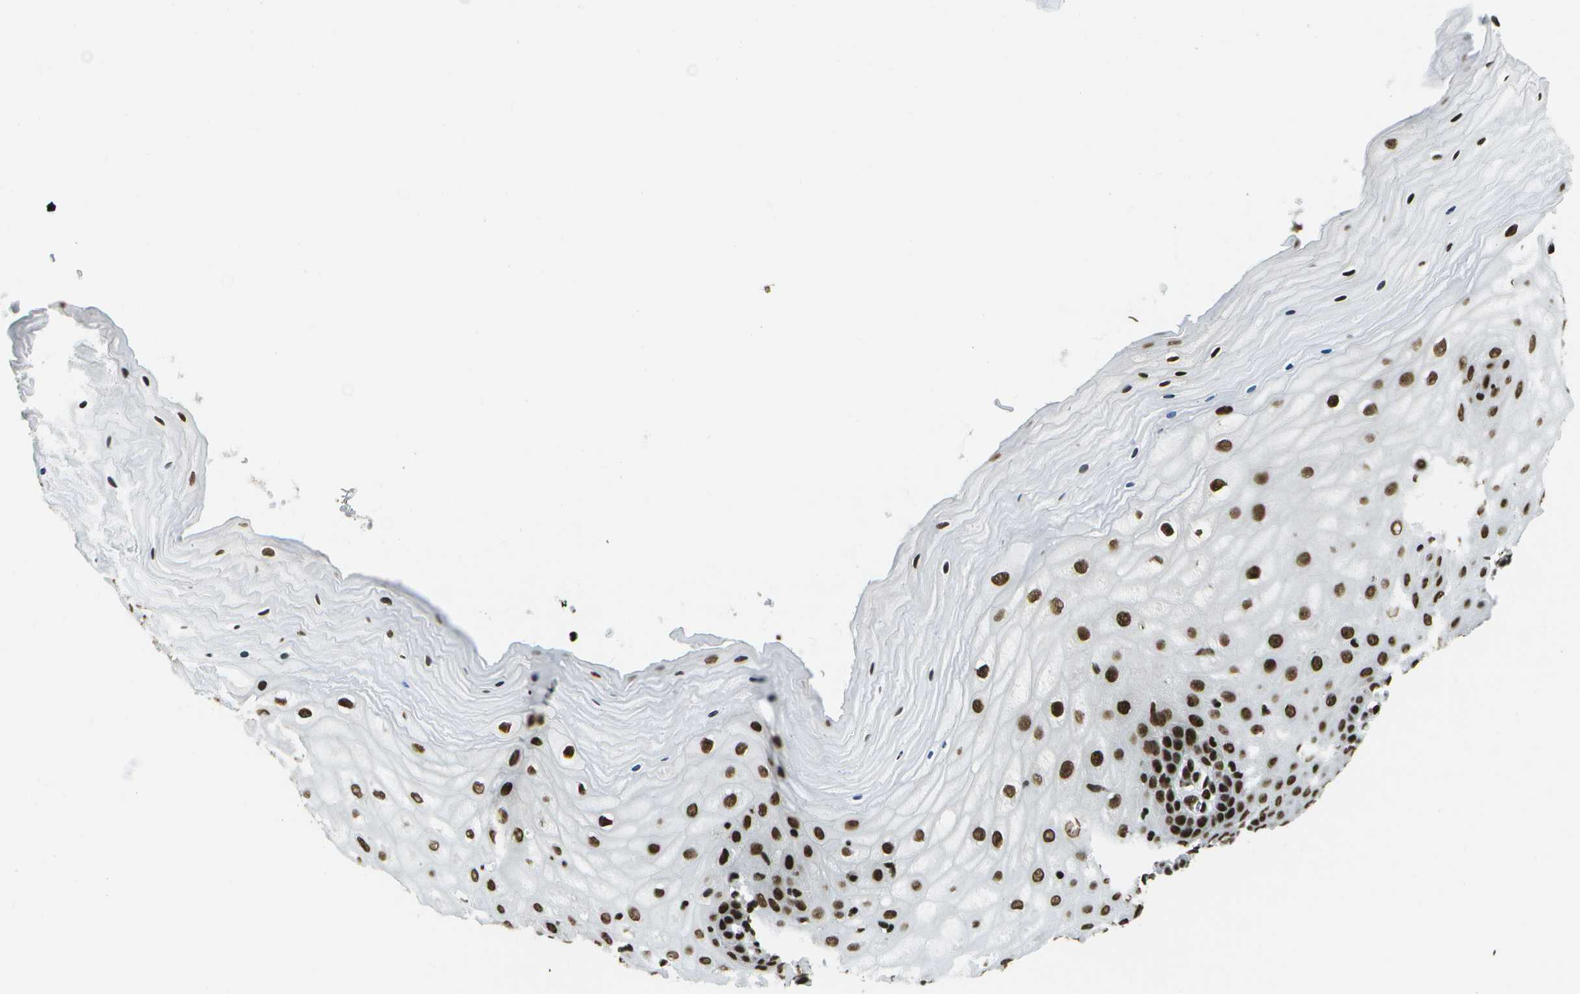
{"staining": {"intensity": "strong", "quantity": ">75%", "location": "nuclear"}, "tissue": "cervix", "cell_type": "Glandular cells", "image_type": "normal", "snomed": [{"axis": "morphology", "description": "Normal tissue, NOS"}, {"axis": "topography", "description": "Cervix"}], "caption": "Protein staining demonstrates strong nuclear positivity in about >75% of glandular cells in unremarkable cervix.", "gene": "GLYR1", "patient": {"sex": "female", "age": 55}}